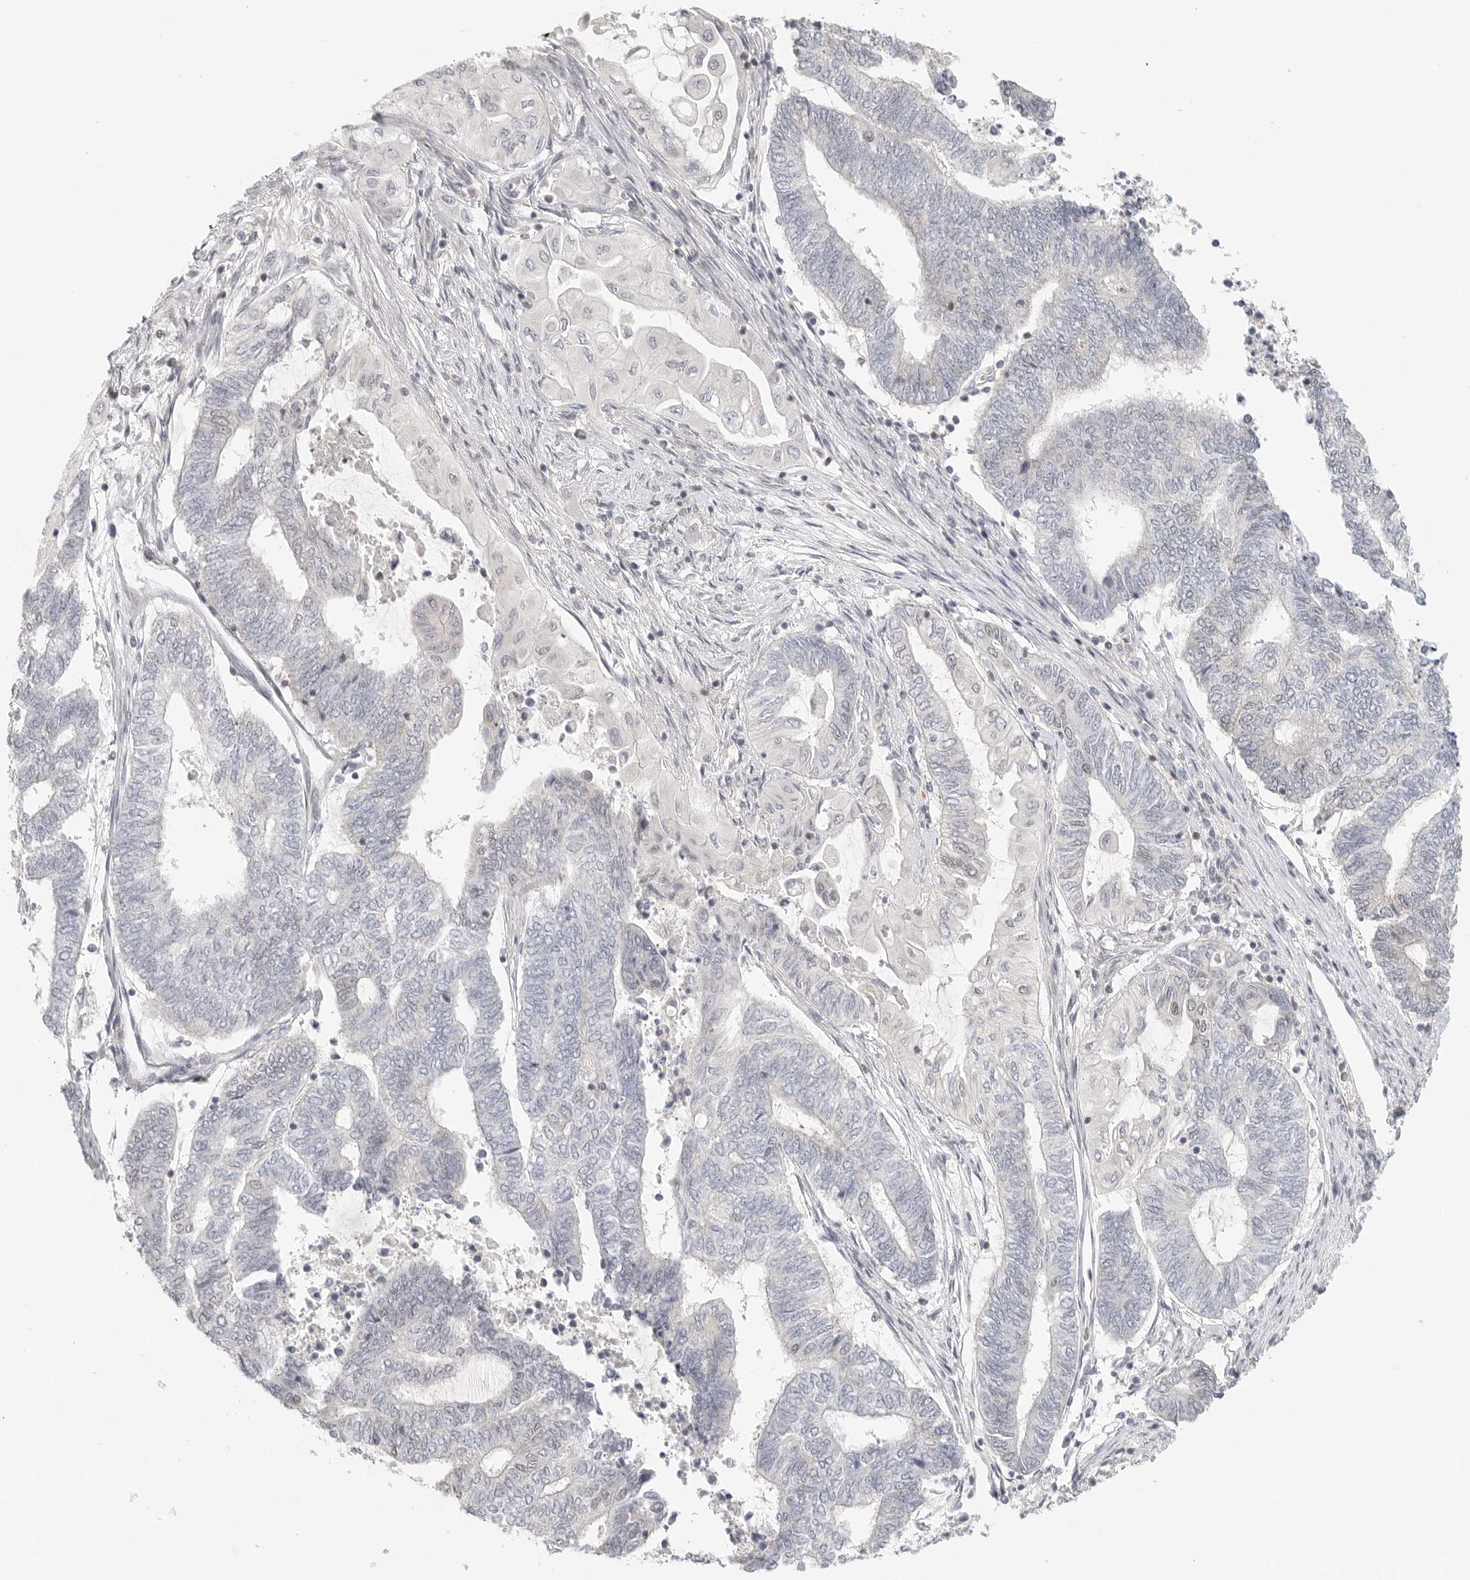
{"staining": {"intensity": "weak", "quantity": "<25%", "location": "nuclear"}, "tissue": "endometrial cancer", "cell_type": "Tumor cells", "image_type": "cancer", "snomed": [{"axis": "morphology", "description": "Adenocarcinoma, NOS"}, {"axis": "topography", "description": "Uterus"}, {"axis": "topography", "description": "Endometrium"}], "caption": "Protein analysis of adenocarcinoma (endometrial) demonstrates no significant expression in tumor cells. The staining is performed using DAB (3,3'-diaminobenzidine) brown chromogen with nuclei counter-stained in using hematoxylin.", "gene": "HDAC6", "patient": {"sex": "female", "age": 70}}